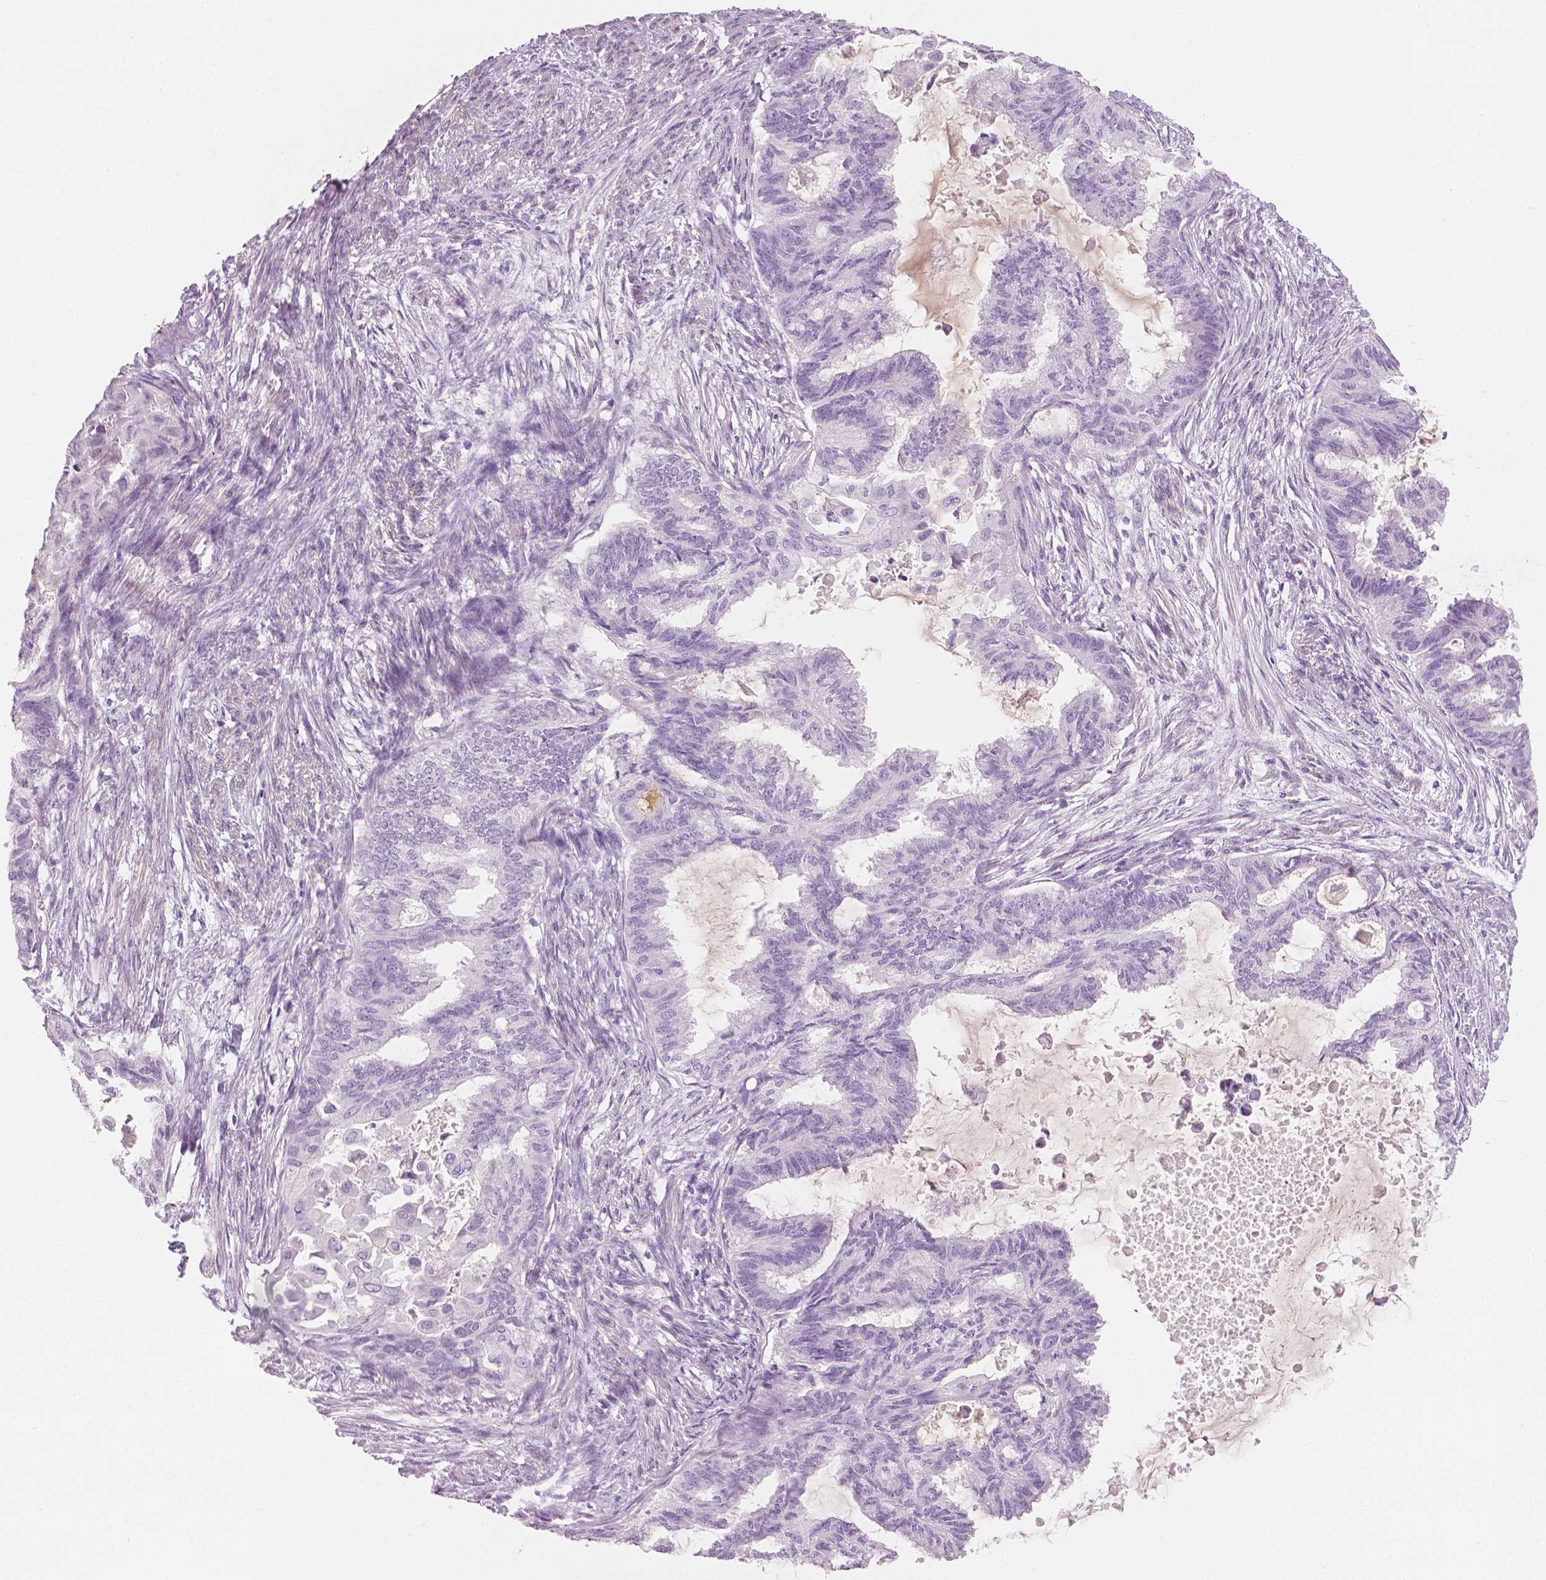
{"staining": {"intensity": "negative", "quantity": "none", "location": "none"}, "tissue": "endometrial cancer", "cell_type": "Tumor cells", "image_type": "cancer", "snomed": [{"axis": "morphology", "description": "Adenocarcinoma, NOS"}, {"axis": "topography", "description": "Endometrium"}], "caption": "Immunohistochemical staining of endometrial cancer exhibits no significant staining in tumor cells.", "gene": "PLIN4", "patient": {"sex": "female", "age": 86}}